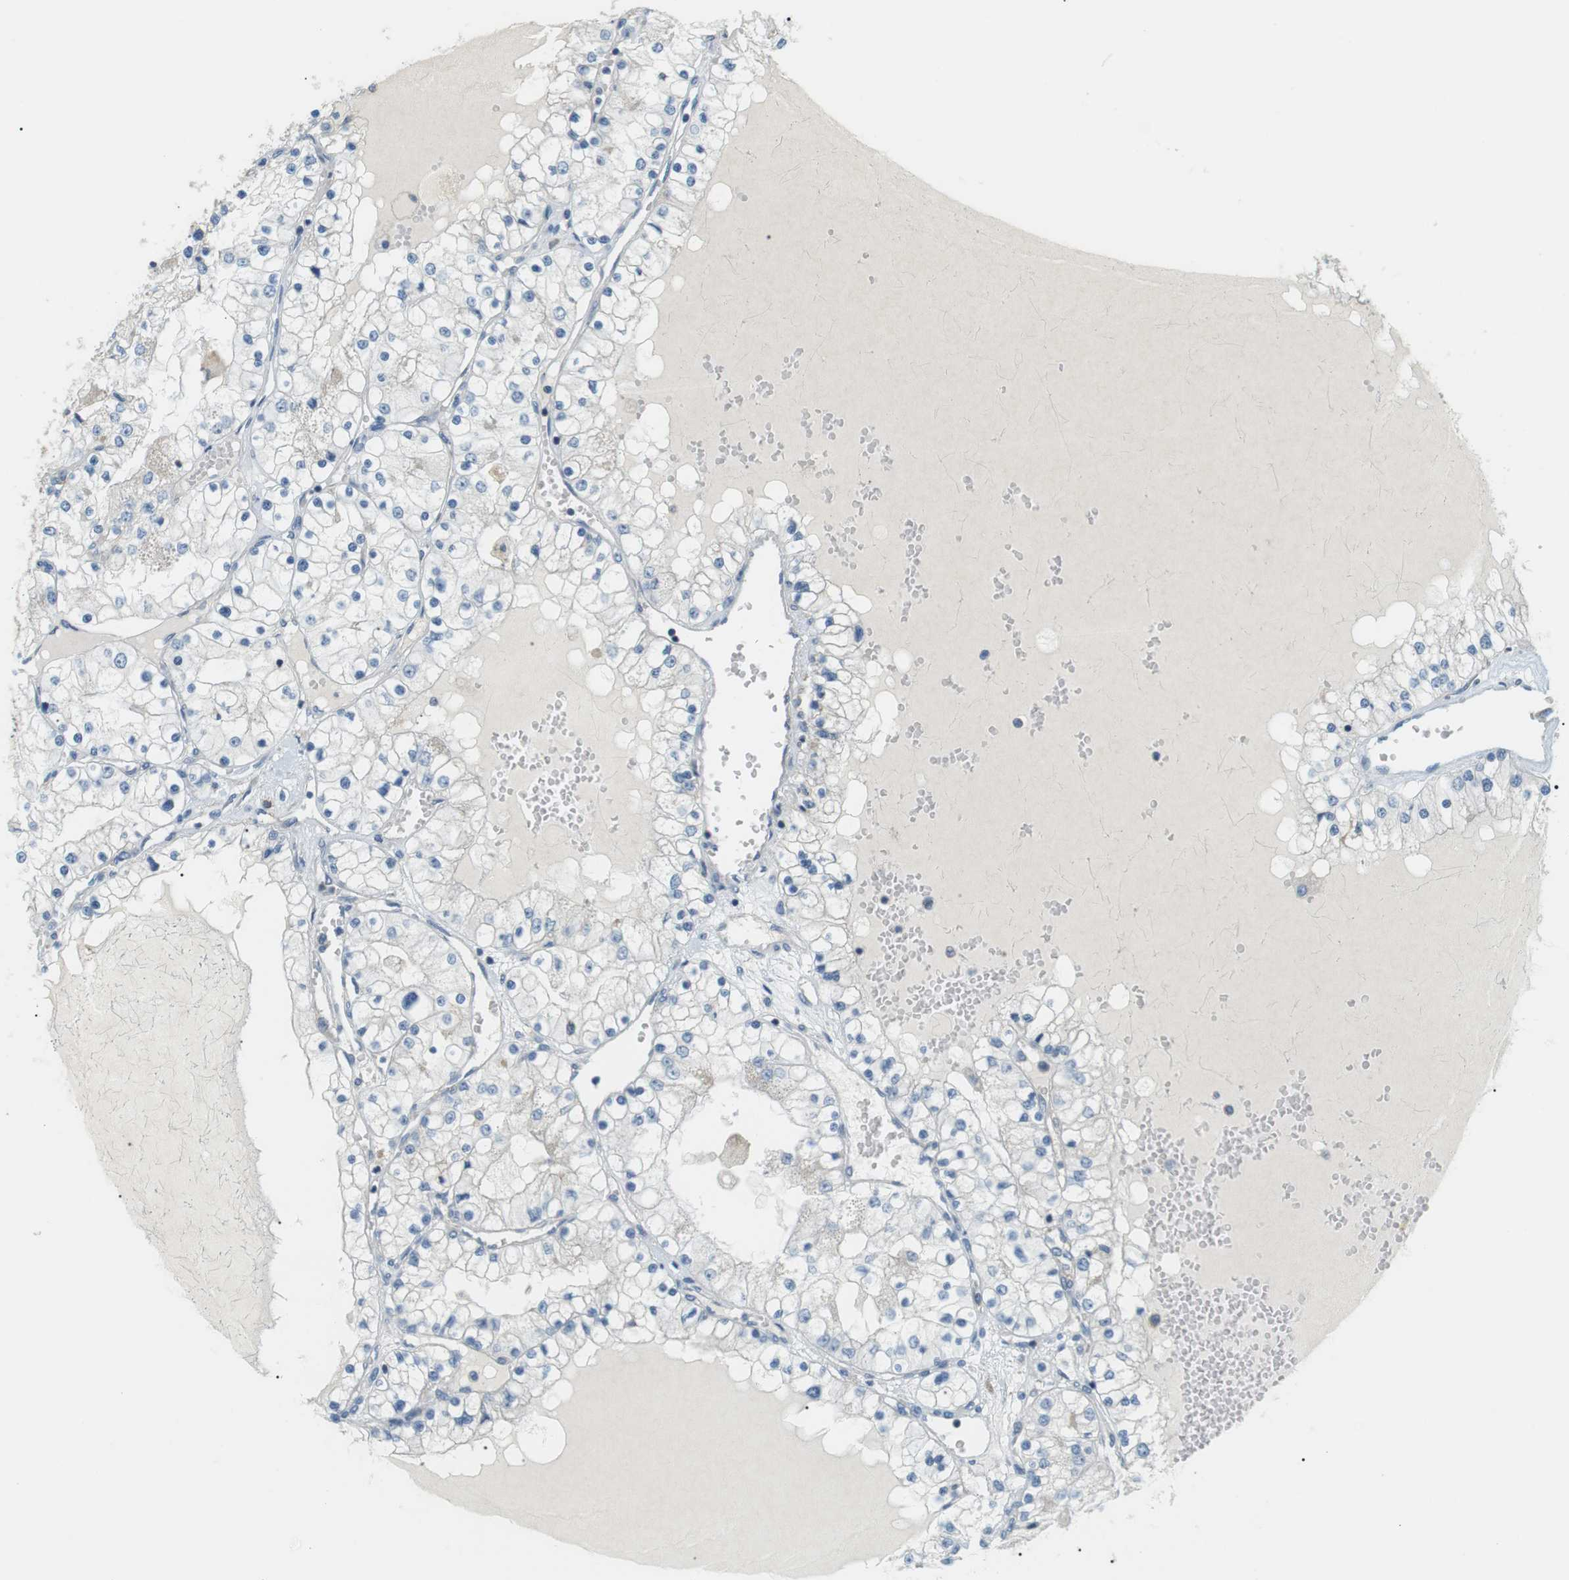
{"staining": {"intensity": "negative", "quantity": "none", "location": "none"}, "tissue": "renal cancer", "cell_type": "Tumor cells", "image_type": "cancer", "snomed": [{"axis": "morphology", "description": "Adenocarcinoma, NOS"}, {"axis": "topography", "description": "Kidney"}], "caption": "There is no significant expression in tumor cells of renal cancer (adenocarcinoma).", "gene": "TMEM200A", "patient": {"sex": "male", "age": 68}}